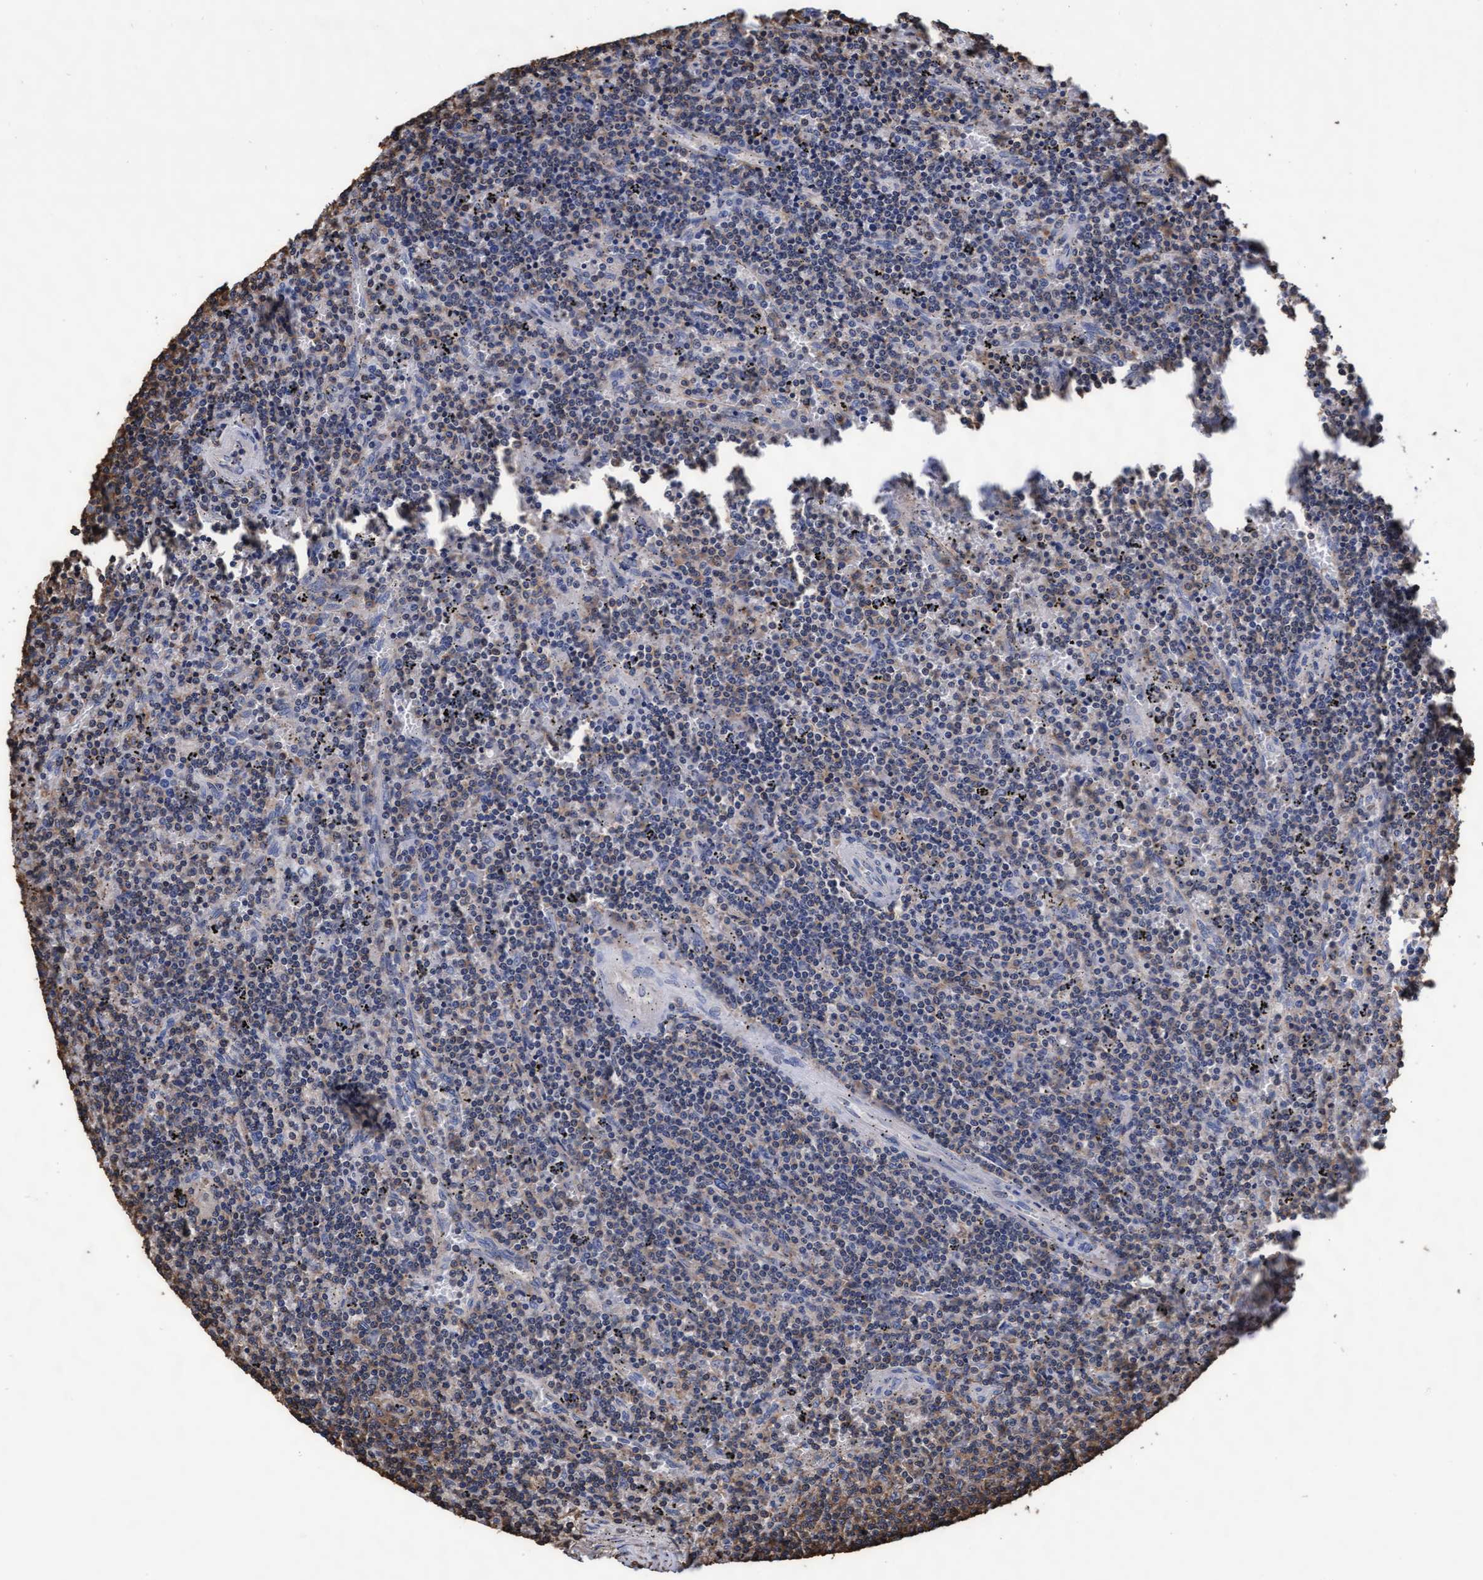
{"staining": {"intensity": "weak", "quantity": "<25%", "location": "cytoplasmic/membranous"}, "tissue": "lymphoma", "cell_type": "Tumor cells", "image_type": "cancer", "snomed": [{"axis": "morphology", "description": "Malignant lymphoma, non-Hodgkin's type, Low grade"}, {"axis": "topography", "description": "Spleen"}], "caption": "Immunohistochemistry of human lymphoma exhibits no expression in tumor cells.", "gene": "GRHPR", "patient": {"sex": "female", "age": 50}}